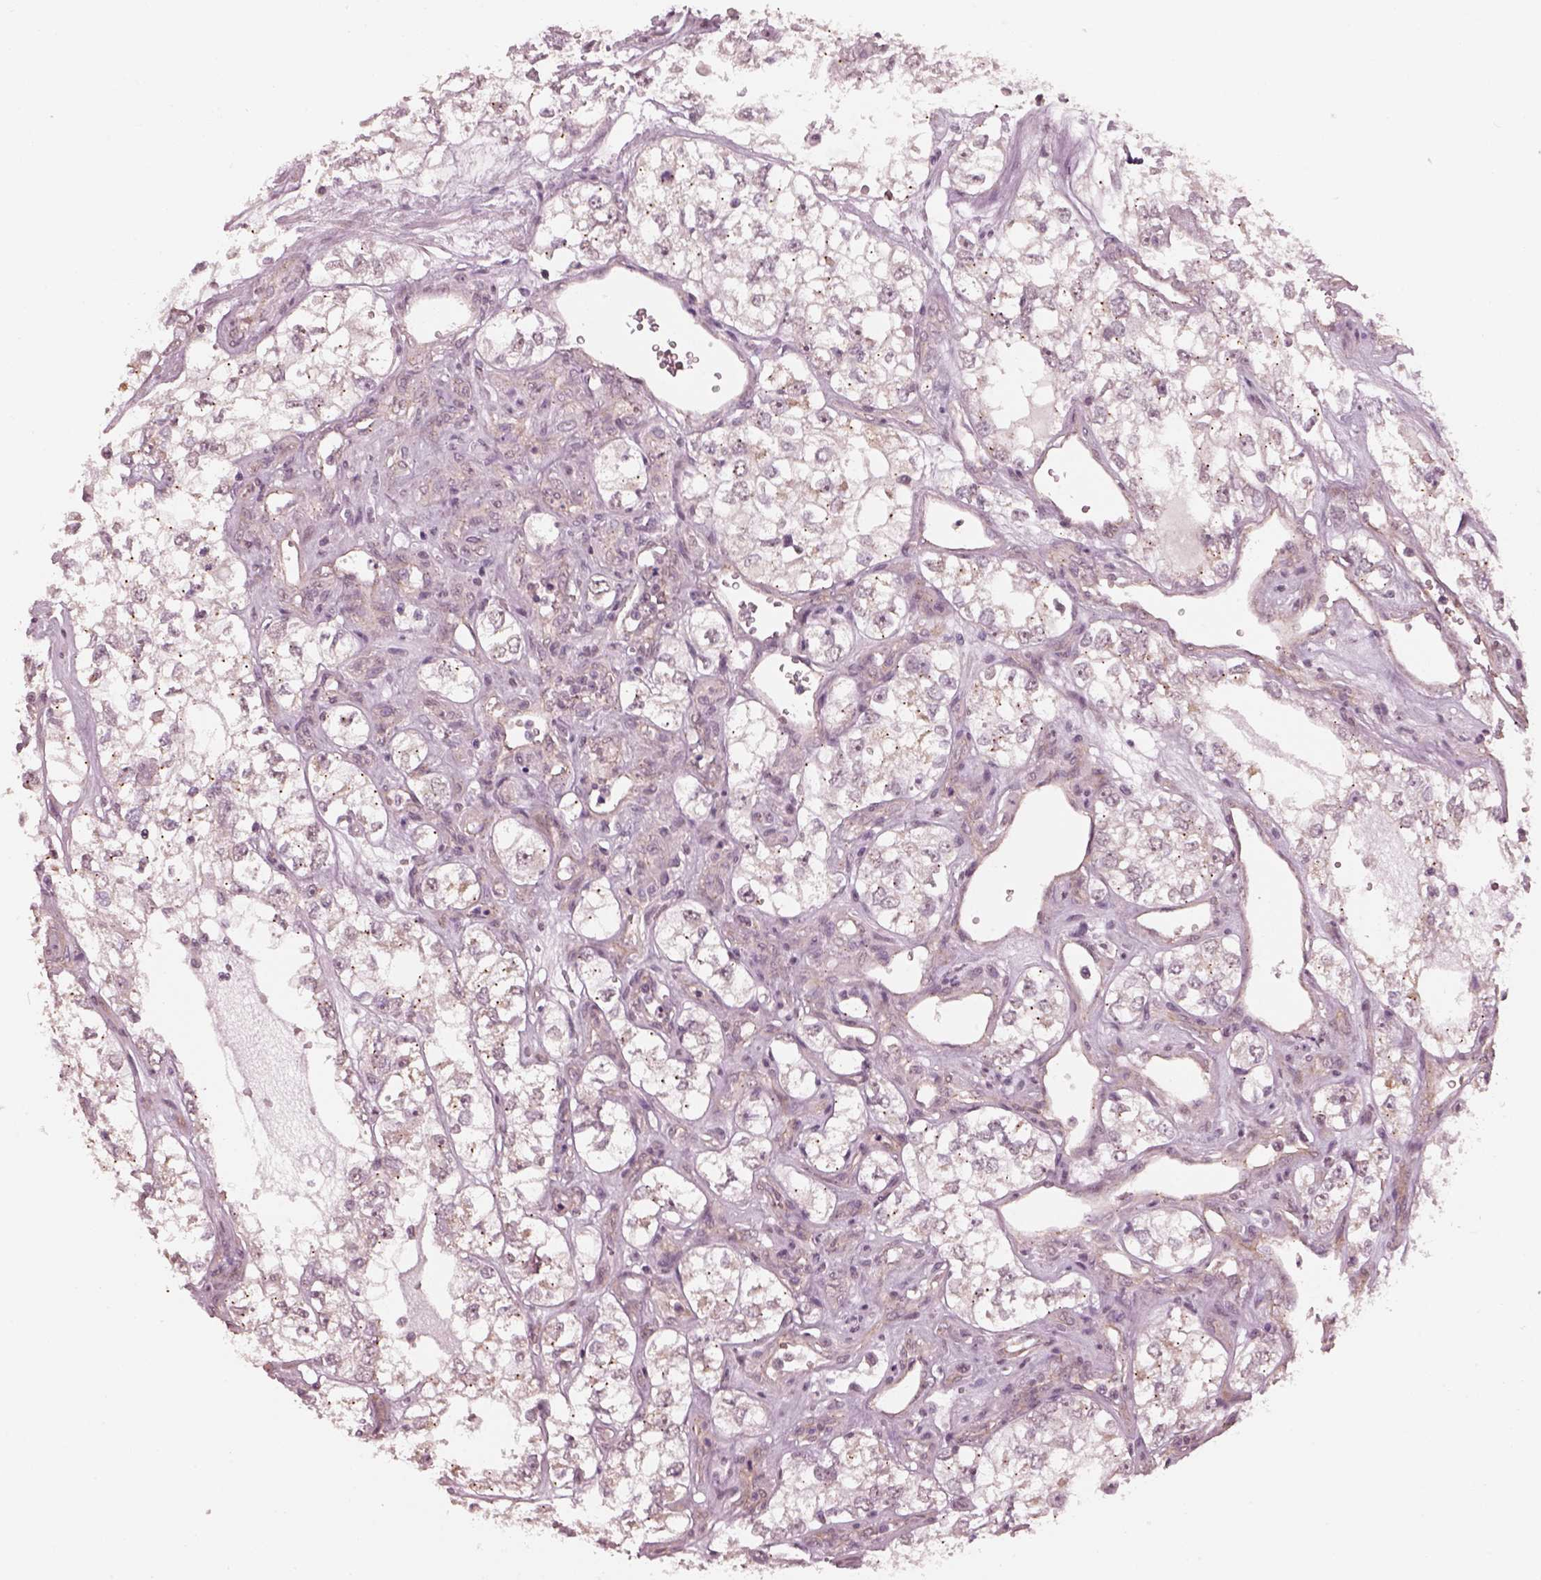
{"staining": {"intensity": "negative", "quantity": "none", "location": "none"}, "tissue": "renal cancer", "cell_type": "Tumor cells", "image_type": "cancer", "snomed": [{"axis": "morphology", "description": "Adenocarcinoma, NOS"}, {"axis": "topography", "description": "Kidney"}], "caption": "DAB (3,3'-diaminobenzidine) immunohistochemical staining of renal cancer displays no significant positivity in tumor cells.", "gene": "SLC7A4", "patient": {"sex": "female", "age": 59}}